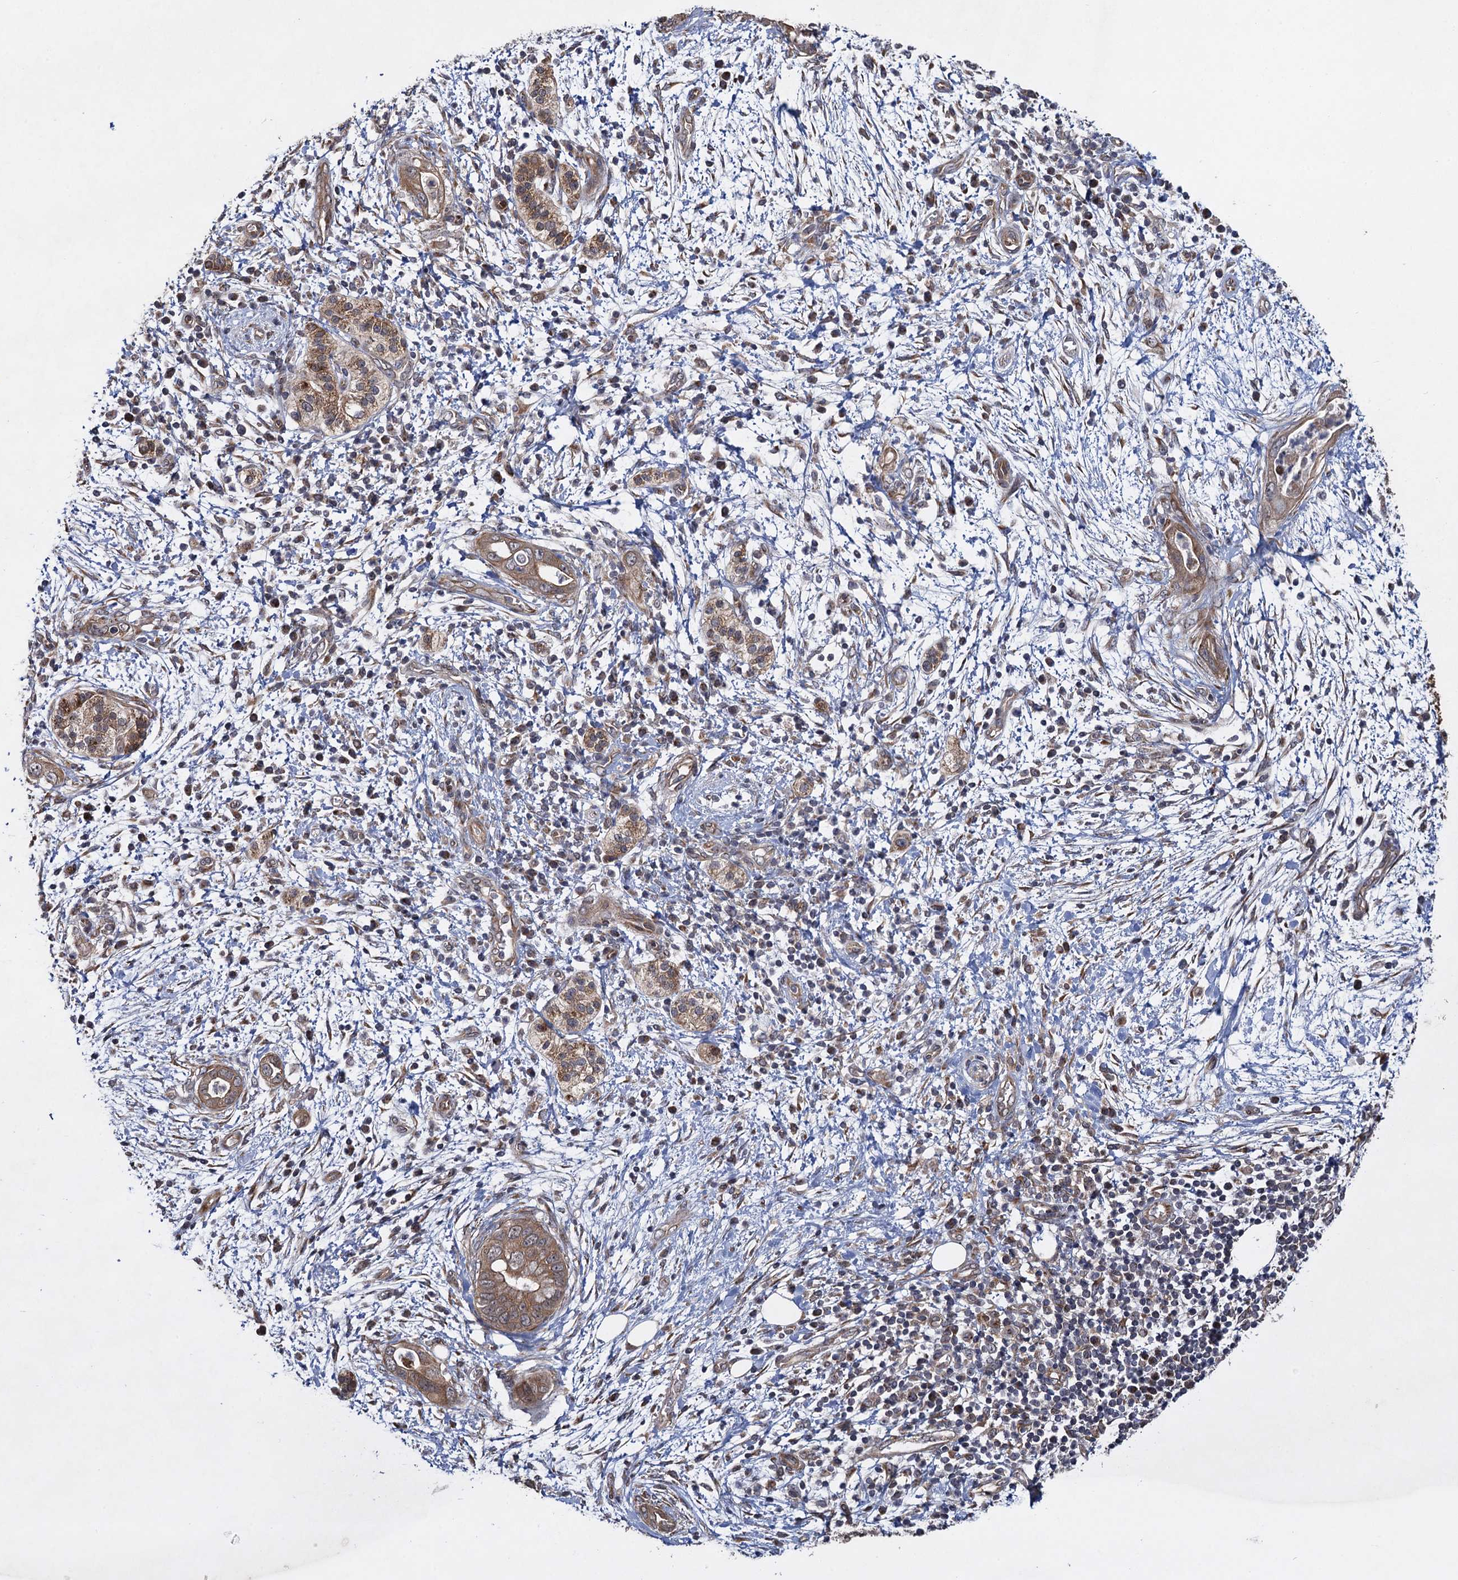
{"staining": {"intensity": "moderate", "quantity": ">75%", "location": "cytoplasmic/membranous"}, "tissue": "pancreatic cancer", "cell_type": "Tumor cells", "image_type": "cancer", "snomed": [{"axis": "morphology", "description": "Adenocarcinoma, NOS"}, {"axis": "topography", "description": "Pancreas"}], "caption": "This micrograph reveals immunohistochemistry (IHC) staining of human pancreatic cancer, with medium moderate cytoplasmic/membranous expression in about >75% of tumor cells.", "gene": "HAUS1", "patient": {"sex": "male", "age": 75}}